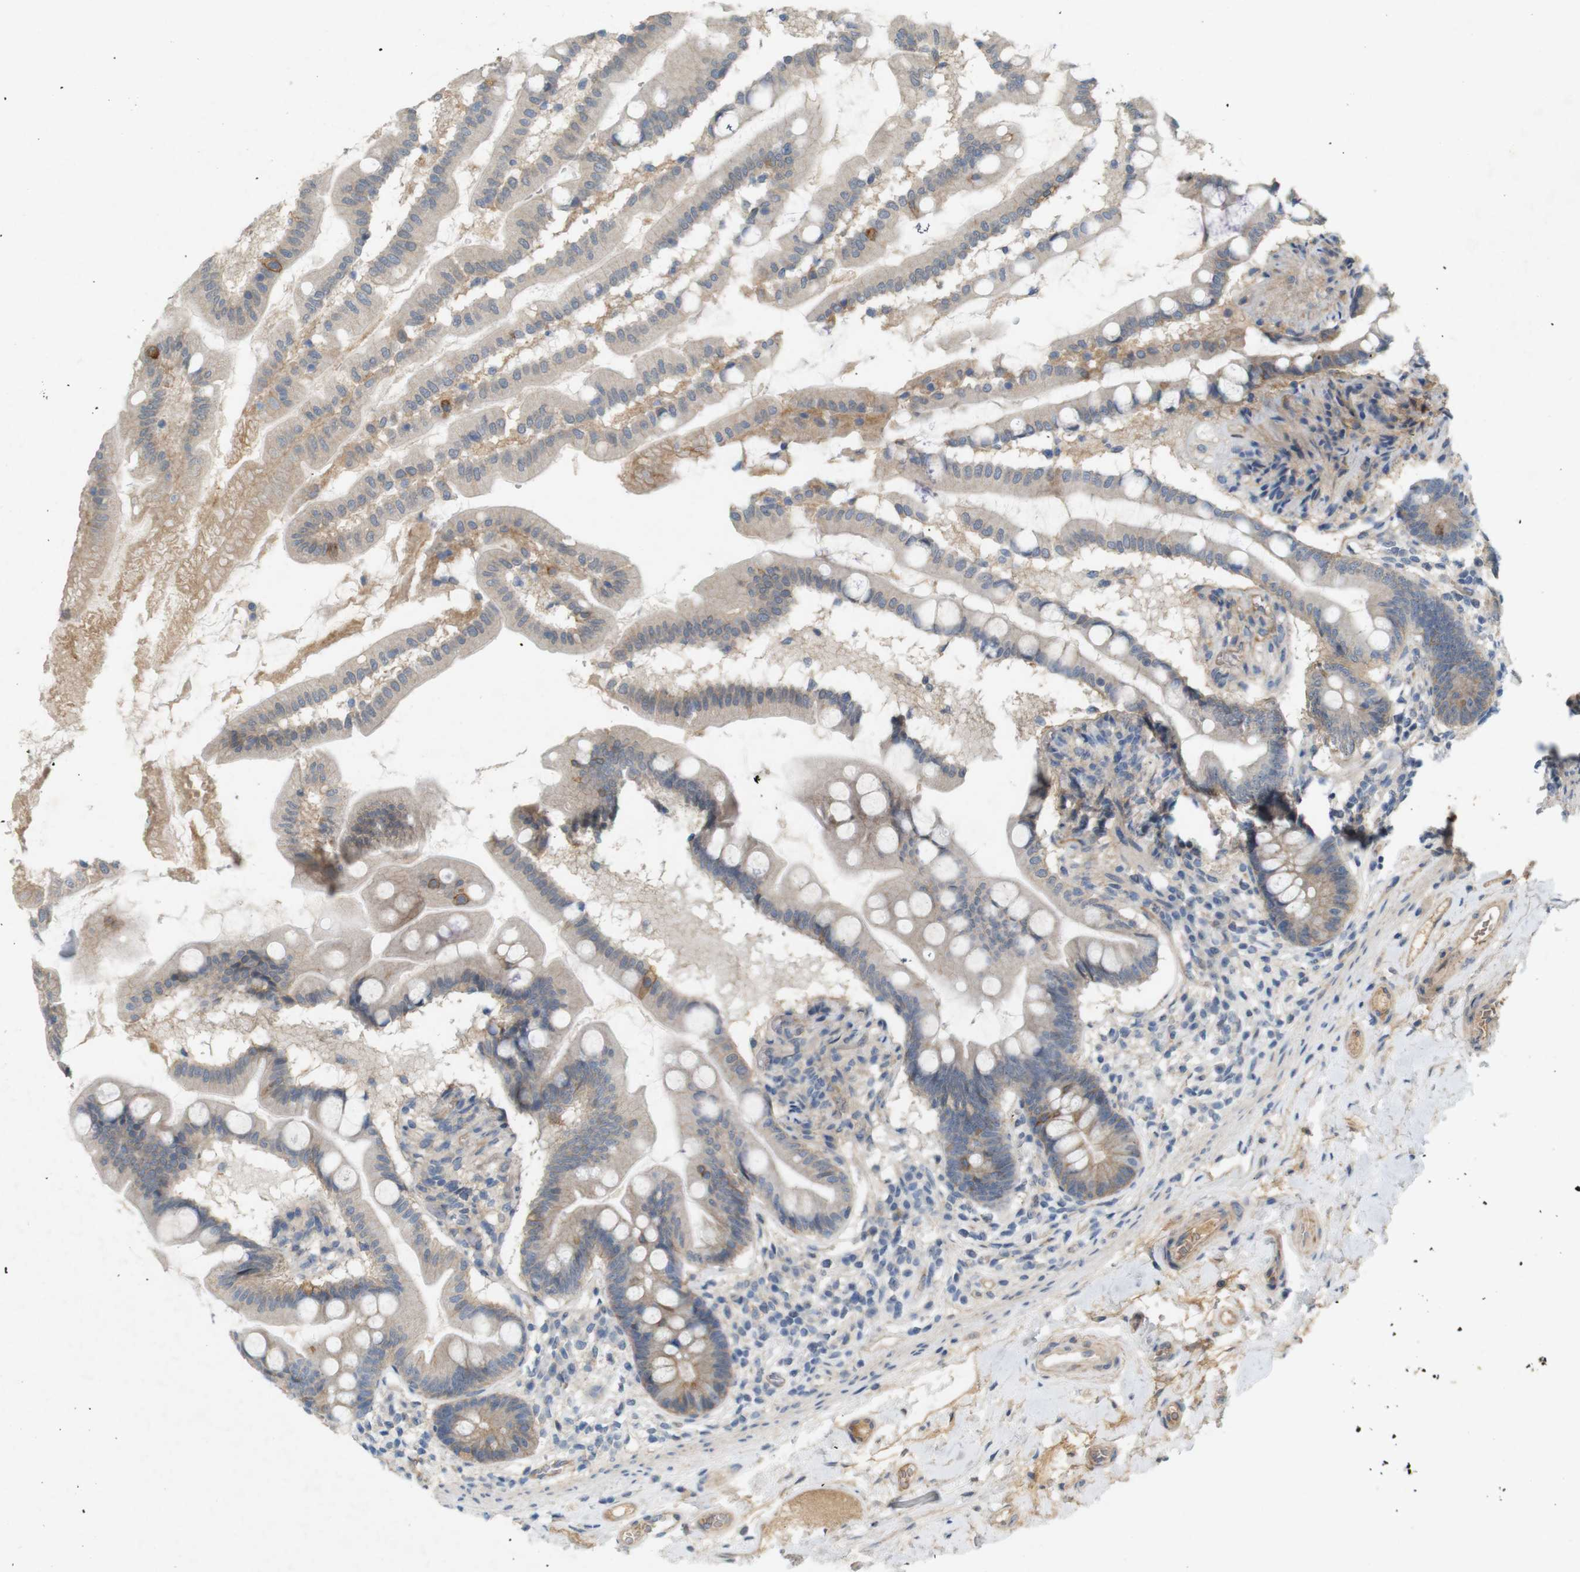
{"staining": {"intensity": "weak", "quantity": ">75%", "location": "cytoplasmic/membranous"}, "tissue": "small intestine", "cell_type": "Glandular cells", "image_type": "normal", "snomed": [{"axis": "morphology", "description": "Normal tissue, NOS"}, {"axis": "topography", "description": "Small intestine"}], "caption": "Protein expression analysis of normal human small intestine reveals weak cytoplasmic/membranous expression in about >75% of glandular cells.", "gene": "PVR", "patient": {"sex": "female", "age": 56}}